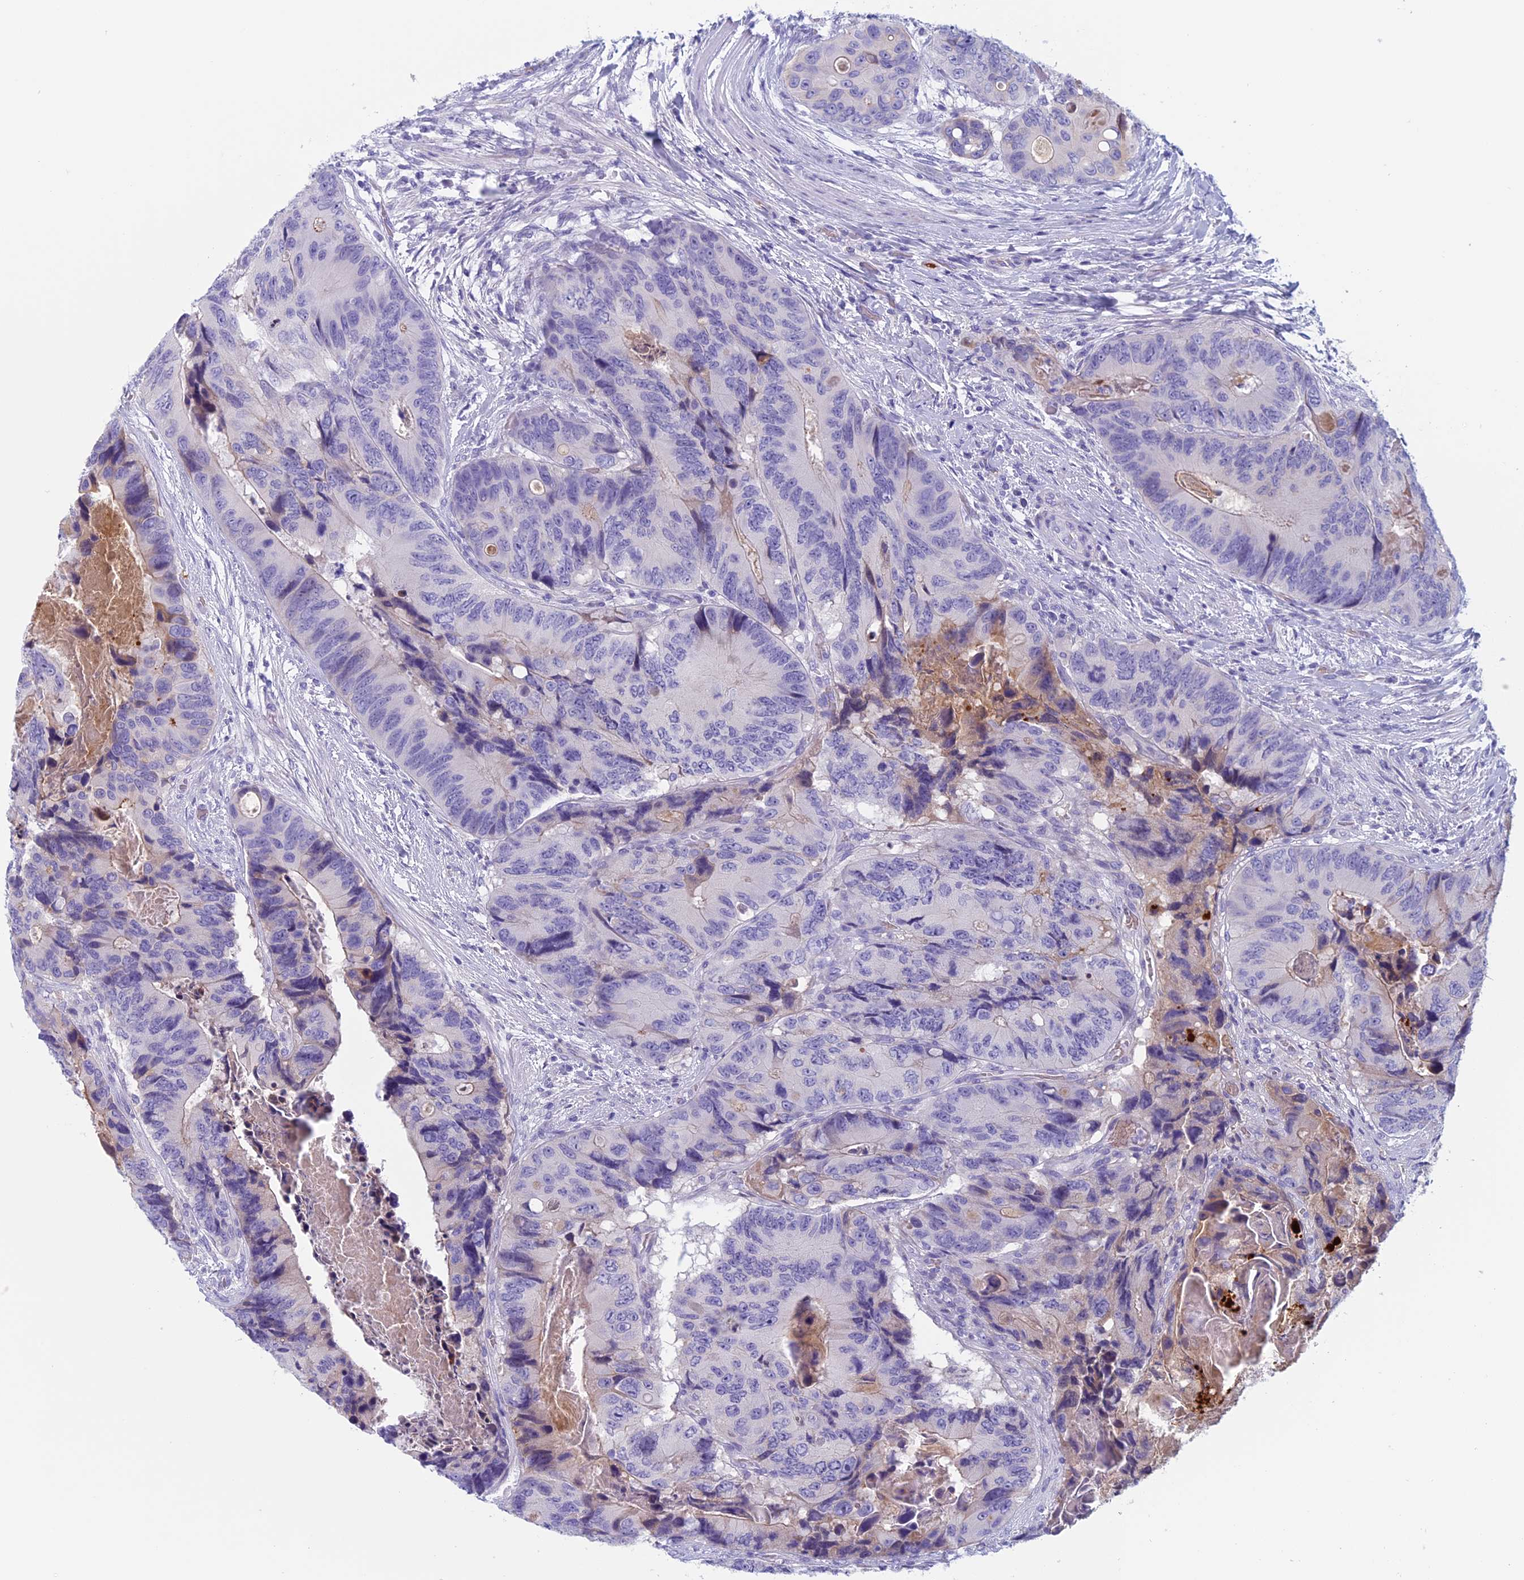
{"staining": {"intensity": "negative", "quantity": "none", "location": "none"}, "tissue": "colorectal cancer", "cell_type": "Tumor cells", "image_type": "cancer", "snomed": [{"axis": "morphology", "description": "Adenocarcinoma, NOS"}, {"axis": "topography", "description": "Colon"}], "caption": "Tumor cells show no significant protein positivity in adenocarcinoma (colorectal).", "gene": "ANGPTL2", "patient": {"sex": "male", "age": 84}}